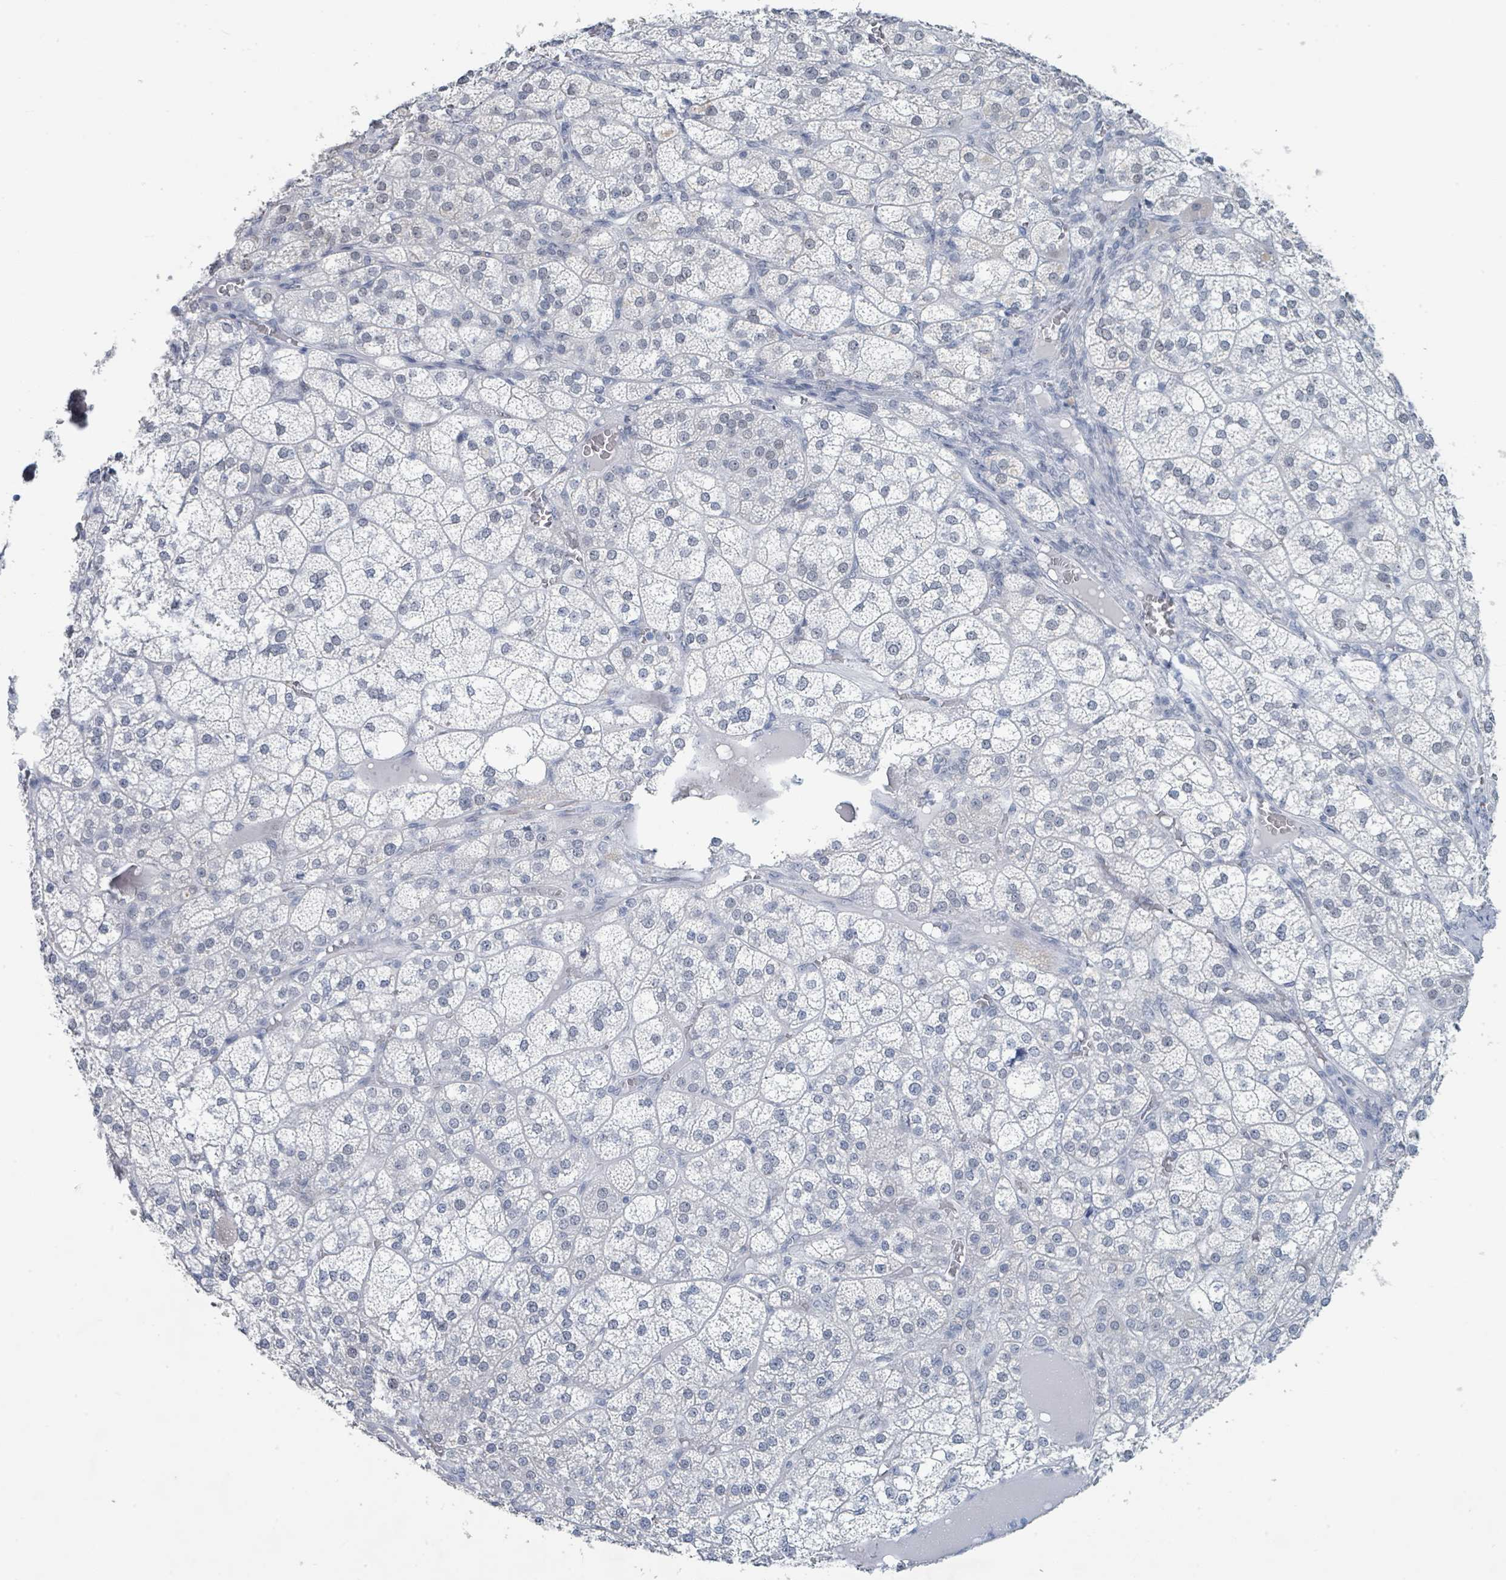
{"staining": {"intensity": "weak", "quantity": "<25%", "location": "nuclear"}, "tissue": "adrenal gland", "cell_type": "Glandular cells", "image_type": "normal", "snomed": [{"axis": "morphology", "description": "Normal tissue, NOS"}, {"axis": "topography", "description": "Adrenal gland"}], "caption": "High power microscopy photomicrograph of an immunohistochemistry image of normal adrenal gland, revealing no significant positivity in glandular cells.", "gene": "EHMT2", "patient": {"sex": "female", "age": 60}}